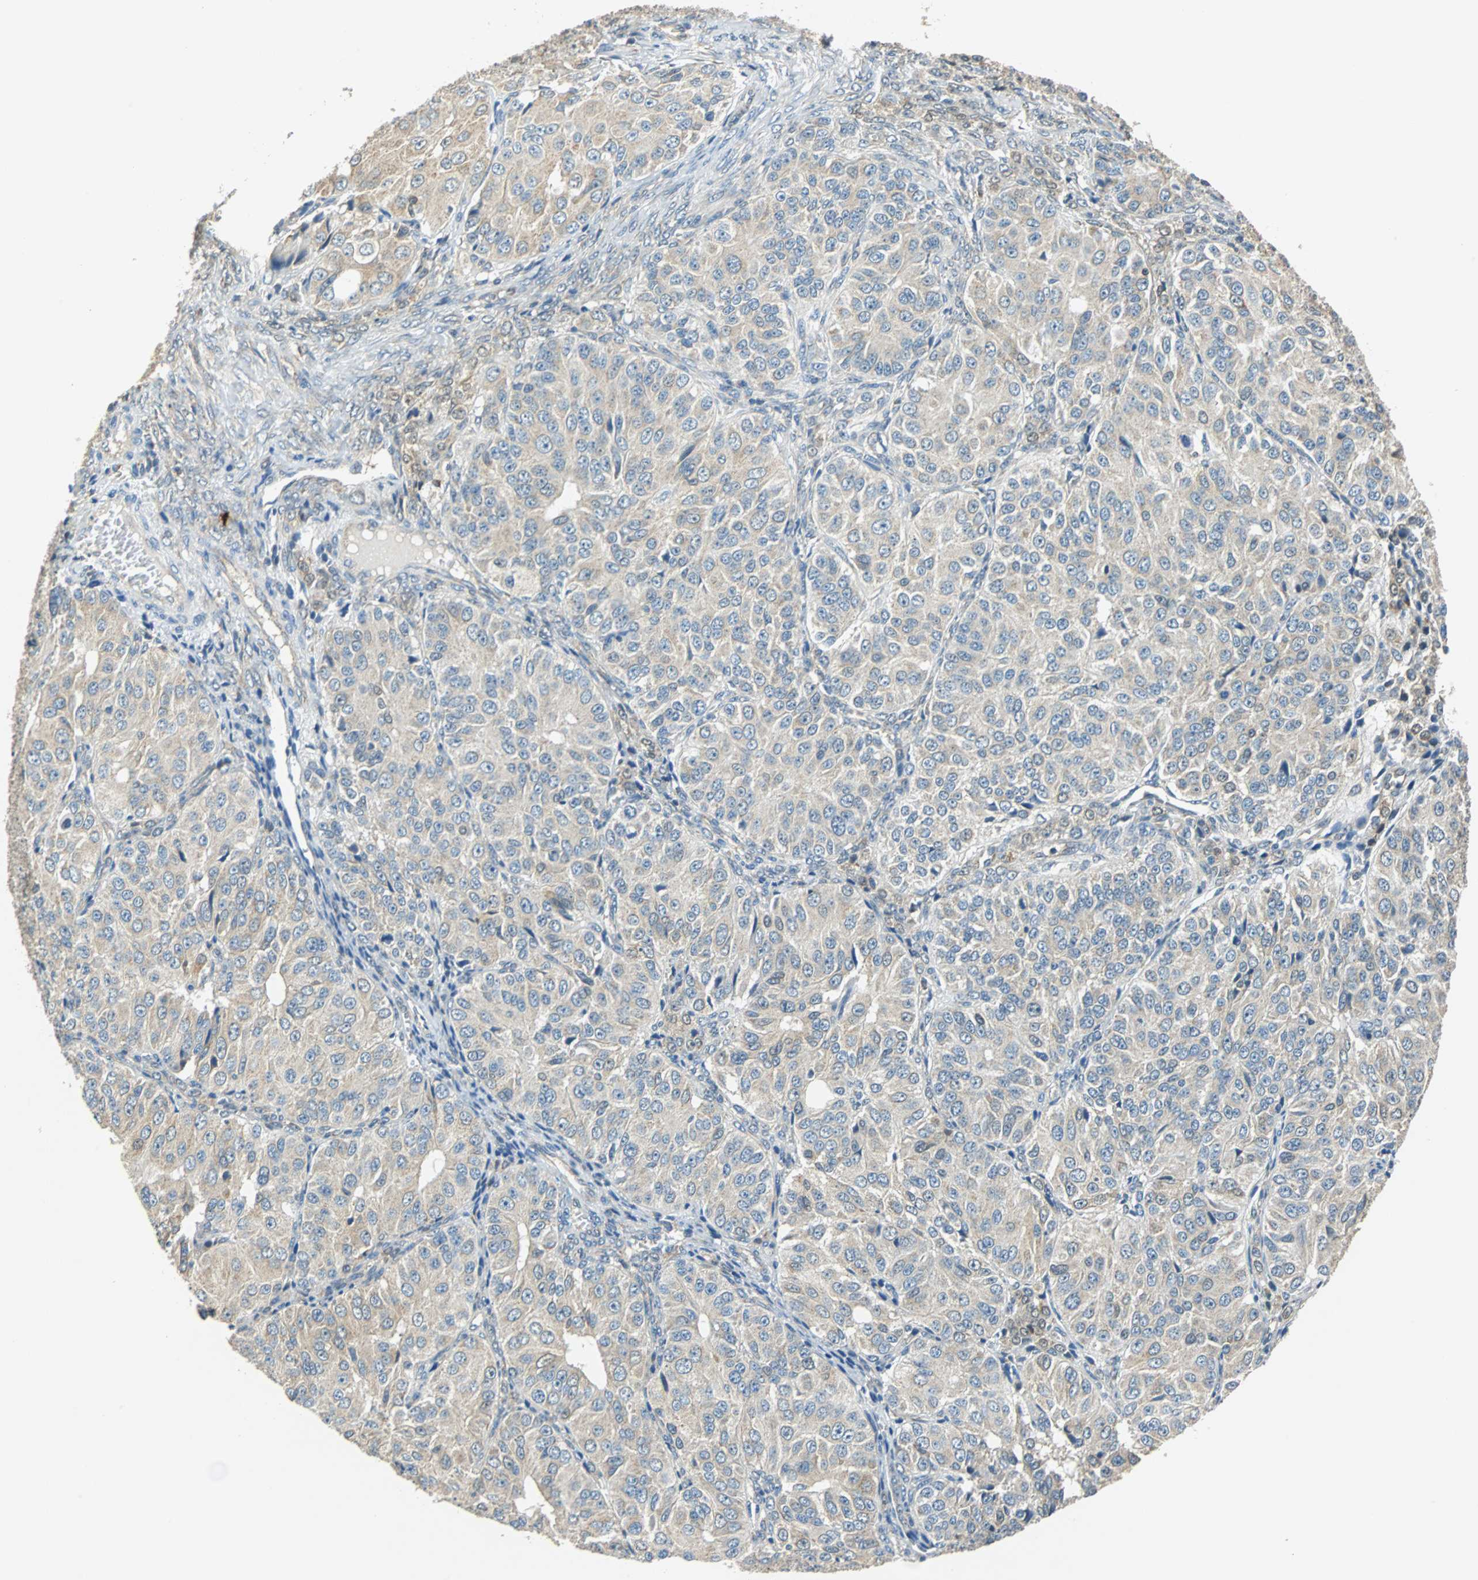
{"staining": {"intensity": "weak", "quantity": ">75%", "location": "cytoplasmic/membranous"}, "tissue": "ovarian cancer", "cell_type": "Tumor cells", "image_type": "cancer", "snomed": [{"axis": "morphology", "description": "Carcinoma, endometroid"}, {"axis": "topography", "description": "Ovary"}], "caption": "Immunohistochemistry micrograph of neoplastic tissue: human ovarian endometroid carcinoma stained using IHC exhibits low levels of weak protein expression localized specifically in the cytoplasmic/membranous of tumor cells, appearing as a cytoplasmic/membranous brown color.", "gene": "CPA3", "patient": {"sex": "female", "age": 51}}